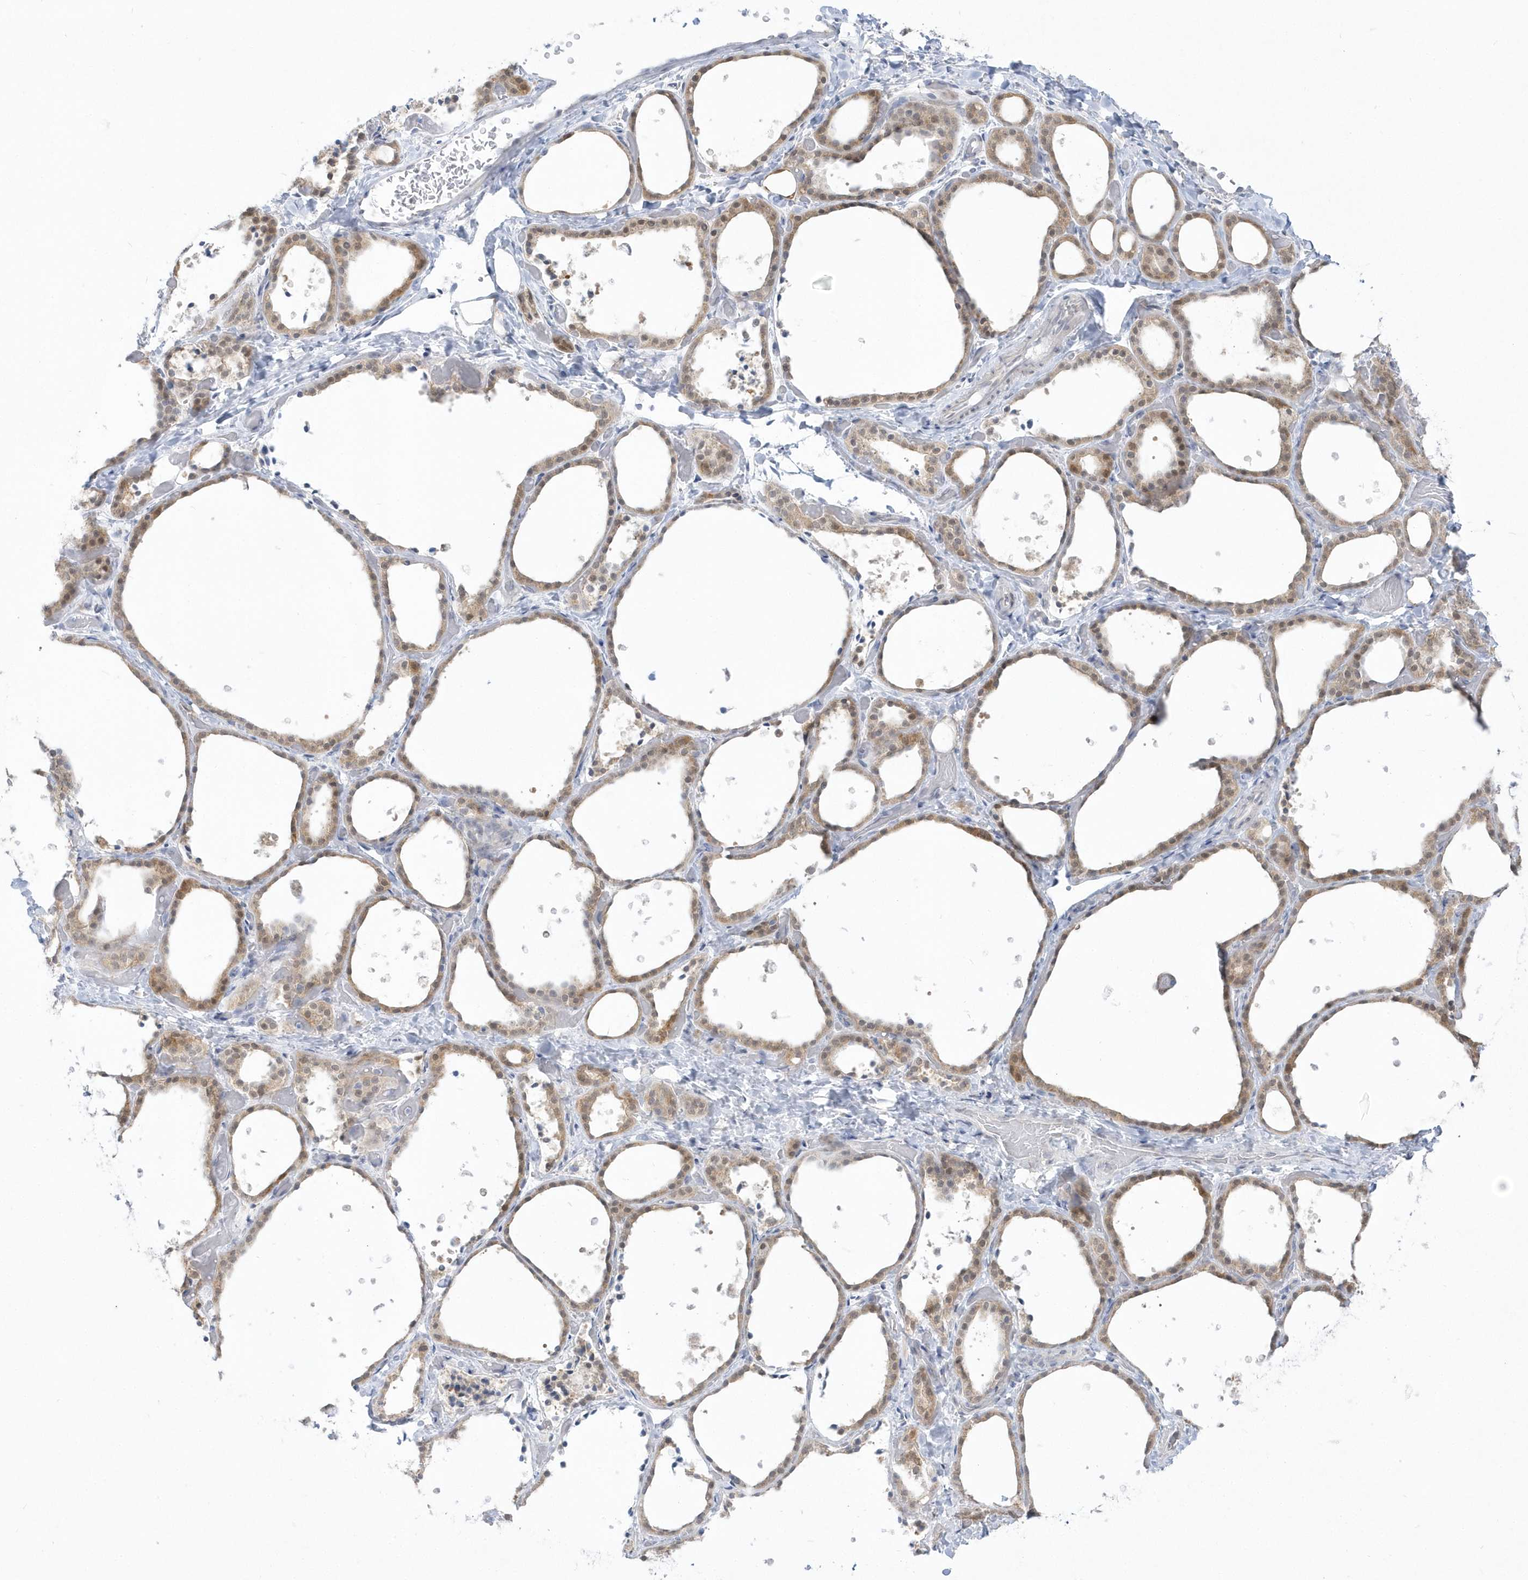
{"staining": {"intensity": "moderate", "quantity": "25%-75%", "location": "cytoplasmic/membranous"}, "tissue": "thyroid gland", "cell_type": "Glandular cells", "image_type": "normal", "snomed": [{"axis": "morphology", "description": "Normal tissue, NOS"}, {"axis": "topography", "description": "Thyroid gland"}], "caption": "Protein expression analysis of normal thyroid gland demonstrates moderate cytoplasmic/membranous staining in approximately 25%-75% of glandular cells. The staining was performed using DAB, with brown indicating positive protein expression. Nuclei are stained blue with hematoxylin.", "gene": "PCBD1", "patient": {"sex": "female", "age": 44}}